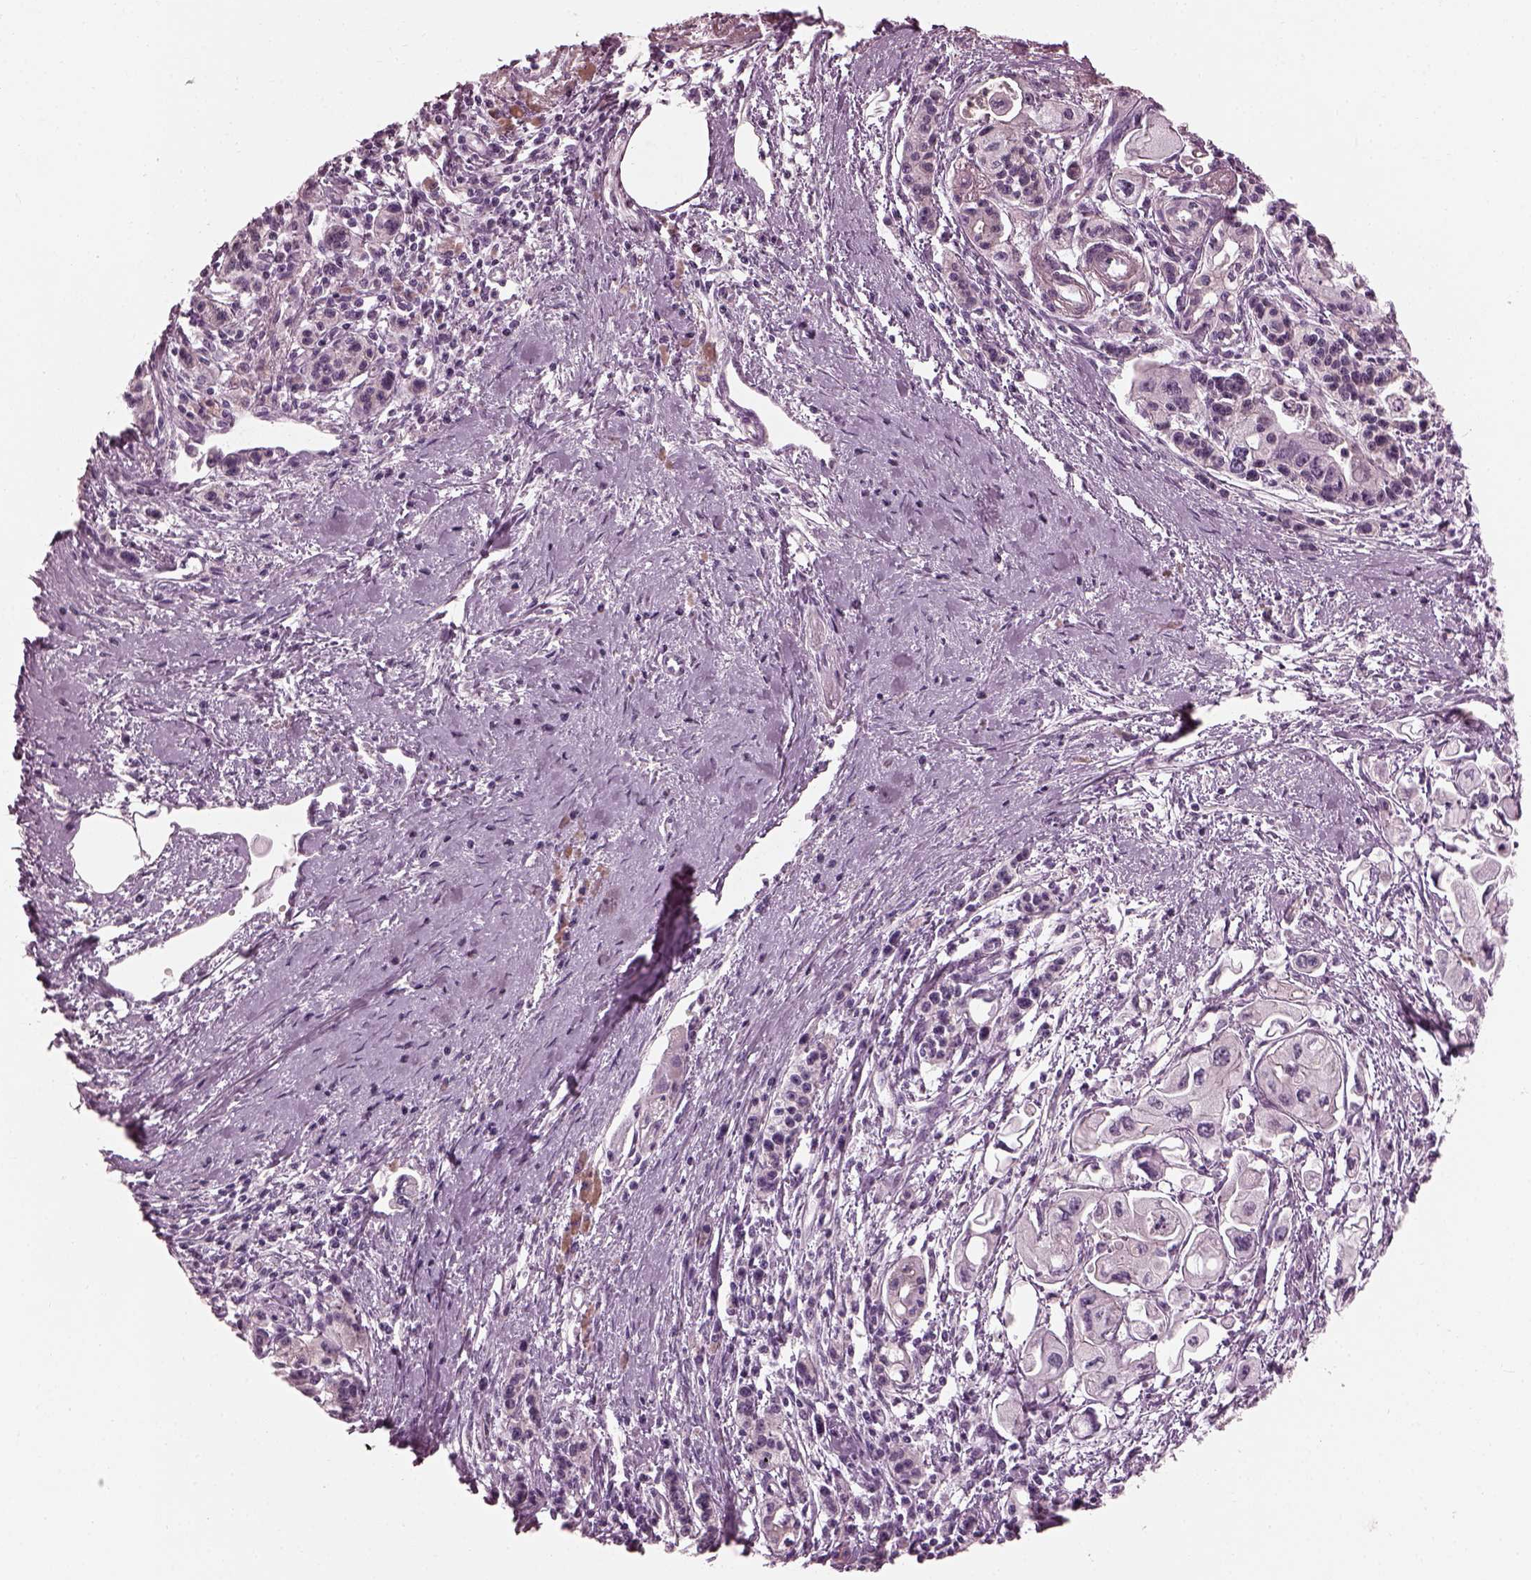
{"staining": {"intensity": "negative", "quantity": "none", "location": "none"}, "tissue": "pancreatic cancer", "cell_type": "Tumor cells", "image_type": "cancer", "snomed": [{"axis": "morphology", "description": "Adenocarcinoma, NOS"}, {"axis": "topography", "description": "Pancreas"}], "caption": "Protein analysis of pancreatic adenocarcinoma shows no significant staining in tumor cells.", "gene": "BFSP1", "patient": {"sex": "male", "age": 70}}